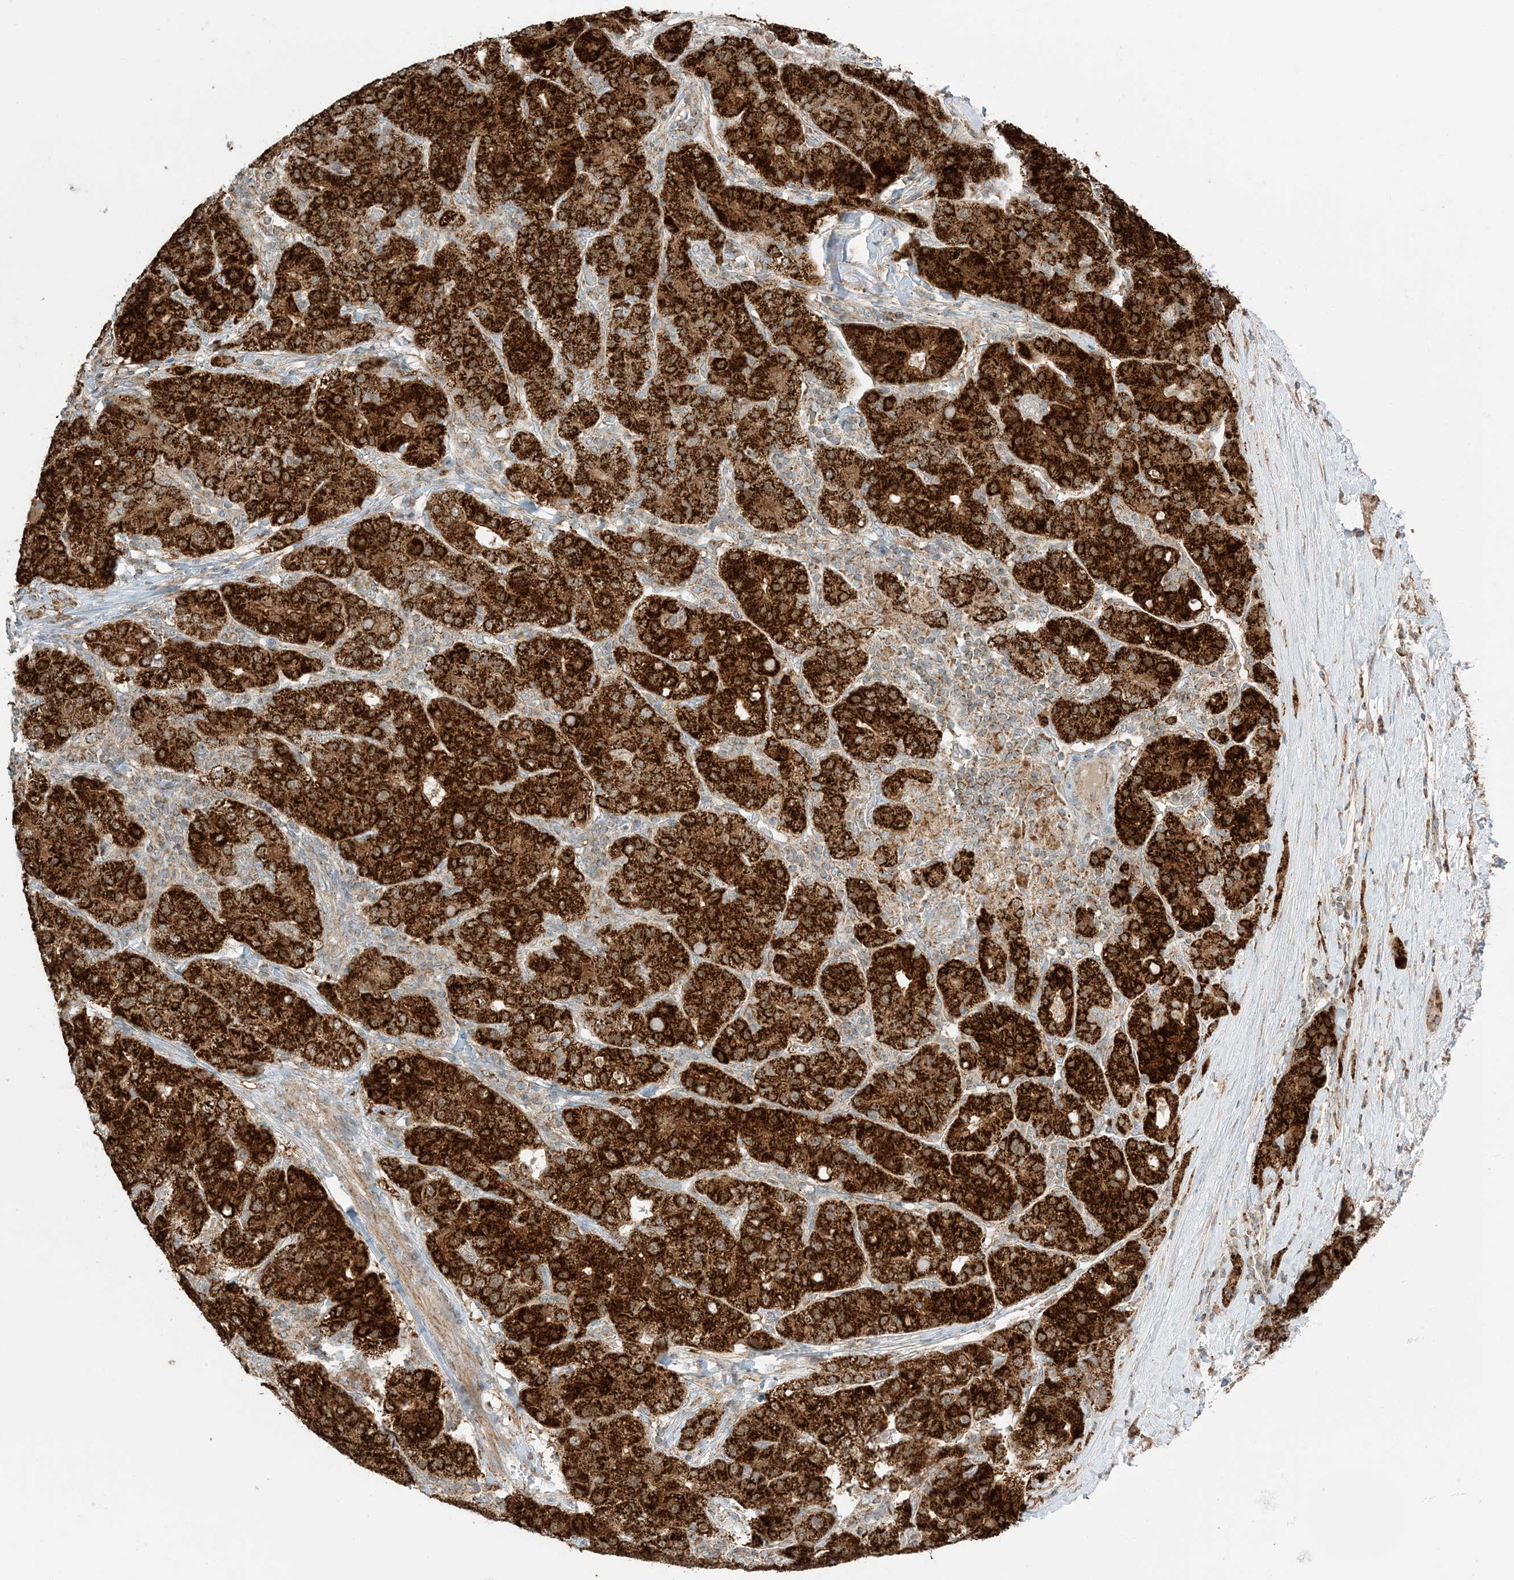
{"staining": {"intensity": "strong", "quantity": ">75%", "location": "cytoplasmic/membranous"}, "tissue": "liver cancer", "cell_type": "Tumor cells", "image_type": "cancer", "snomed": [{"axis": "morphology", "description": "Carcinoma, Hepatocellular, NOS"}, {"axis": "topography", "description": "Liver"}], "caption": "Protein staining shows strong cytoplasmic/membranous positivity in about >75% of tumor cells in liver cancer (hepatocellular carcinoma). The protein is stained brown, and the nuclei are stained in blue (DAB IHC with brightfield microscopy, high magnification).", "gene": "N4BP3", "patient": {"sex": "male", "age": 65}}